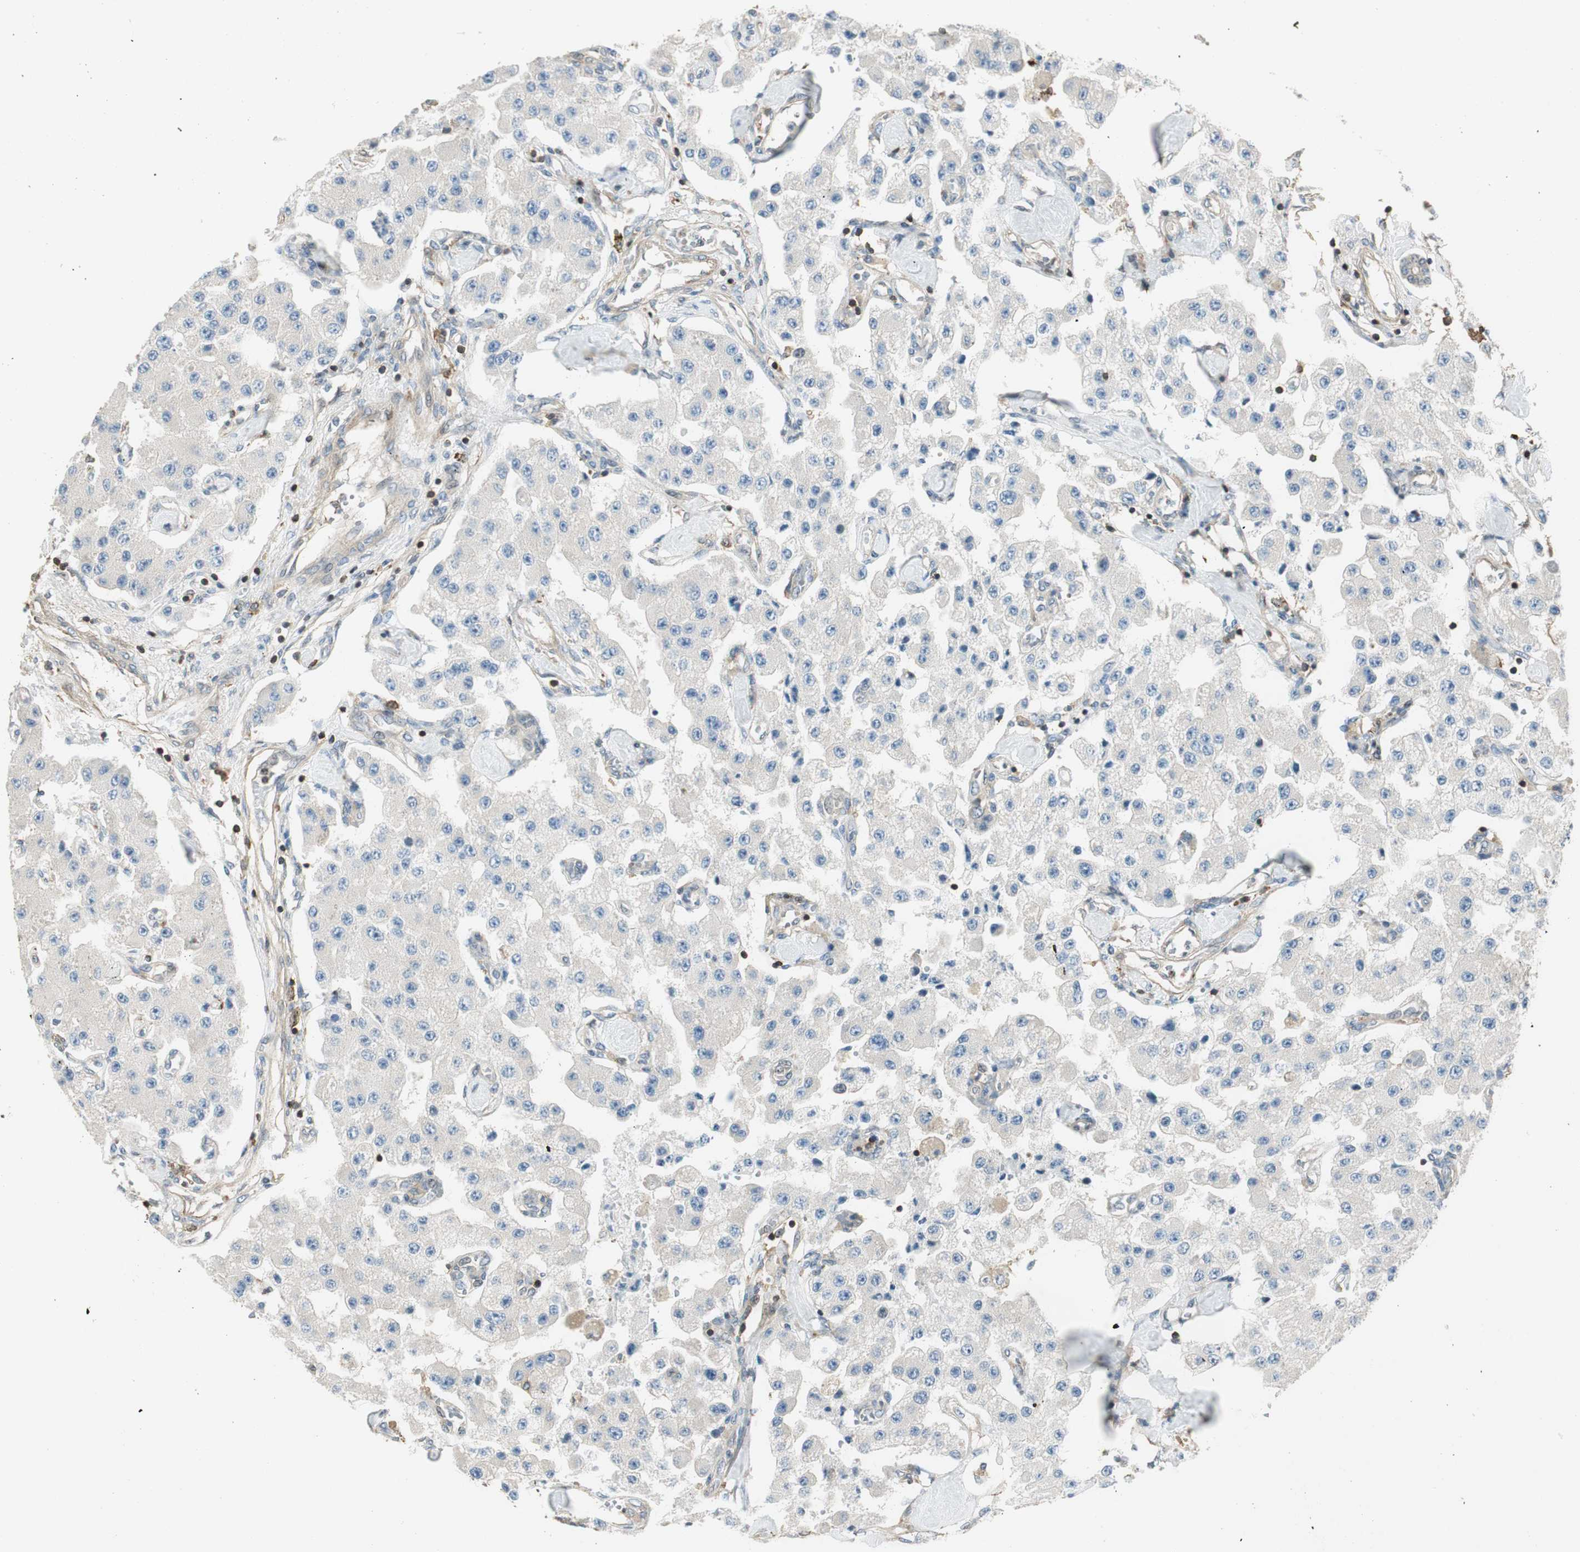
{"staining": {"intensity": "negative", "quantity": "none", "location": "none"}, "tissue": "carcinoid", "cell_type": "Tumor cells", "image_type": "cancer", "snomed": [{"axis": "morphology", "description": "Carcinoid, malignant, NOS"}, {"axis": "topography", "description": "Pancreas"}], "caption": "Tumor cells are negative for protein expression in human carcinoid.", "gene": "PI4K2B", "patient": {"sex": "male", "age": 41}}